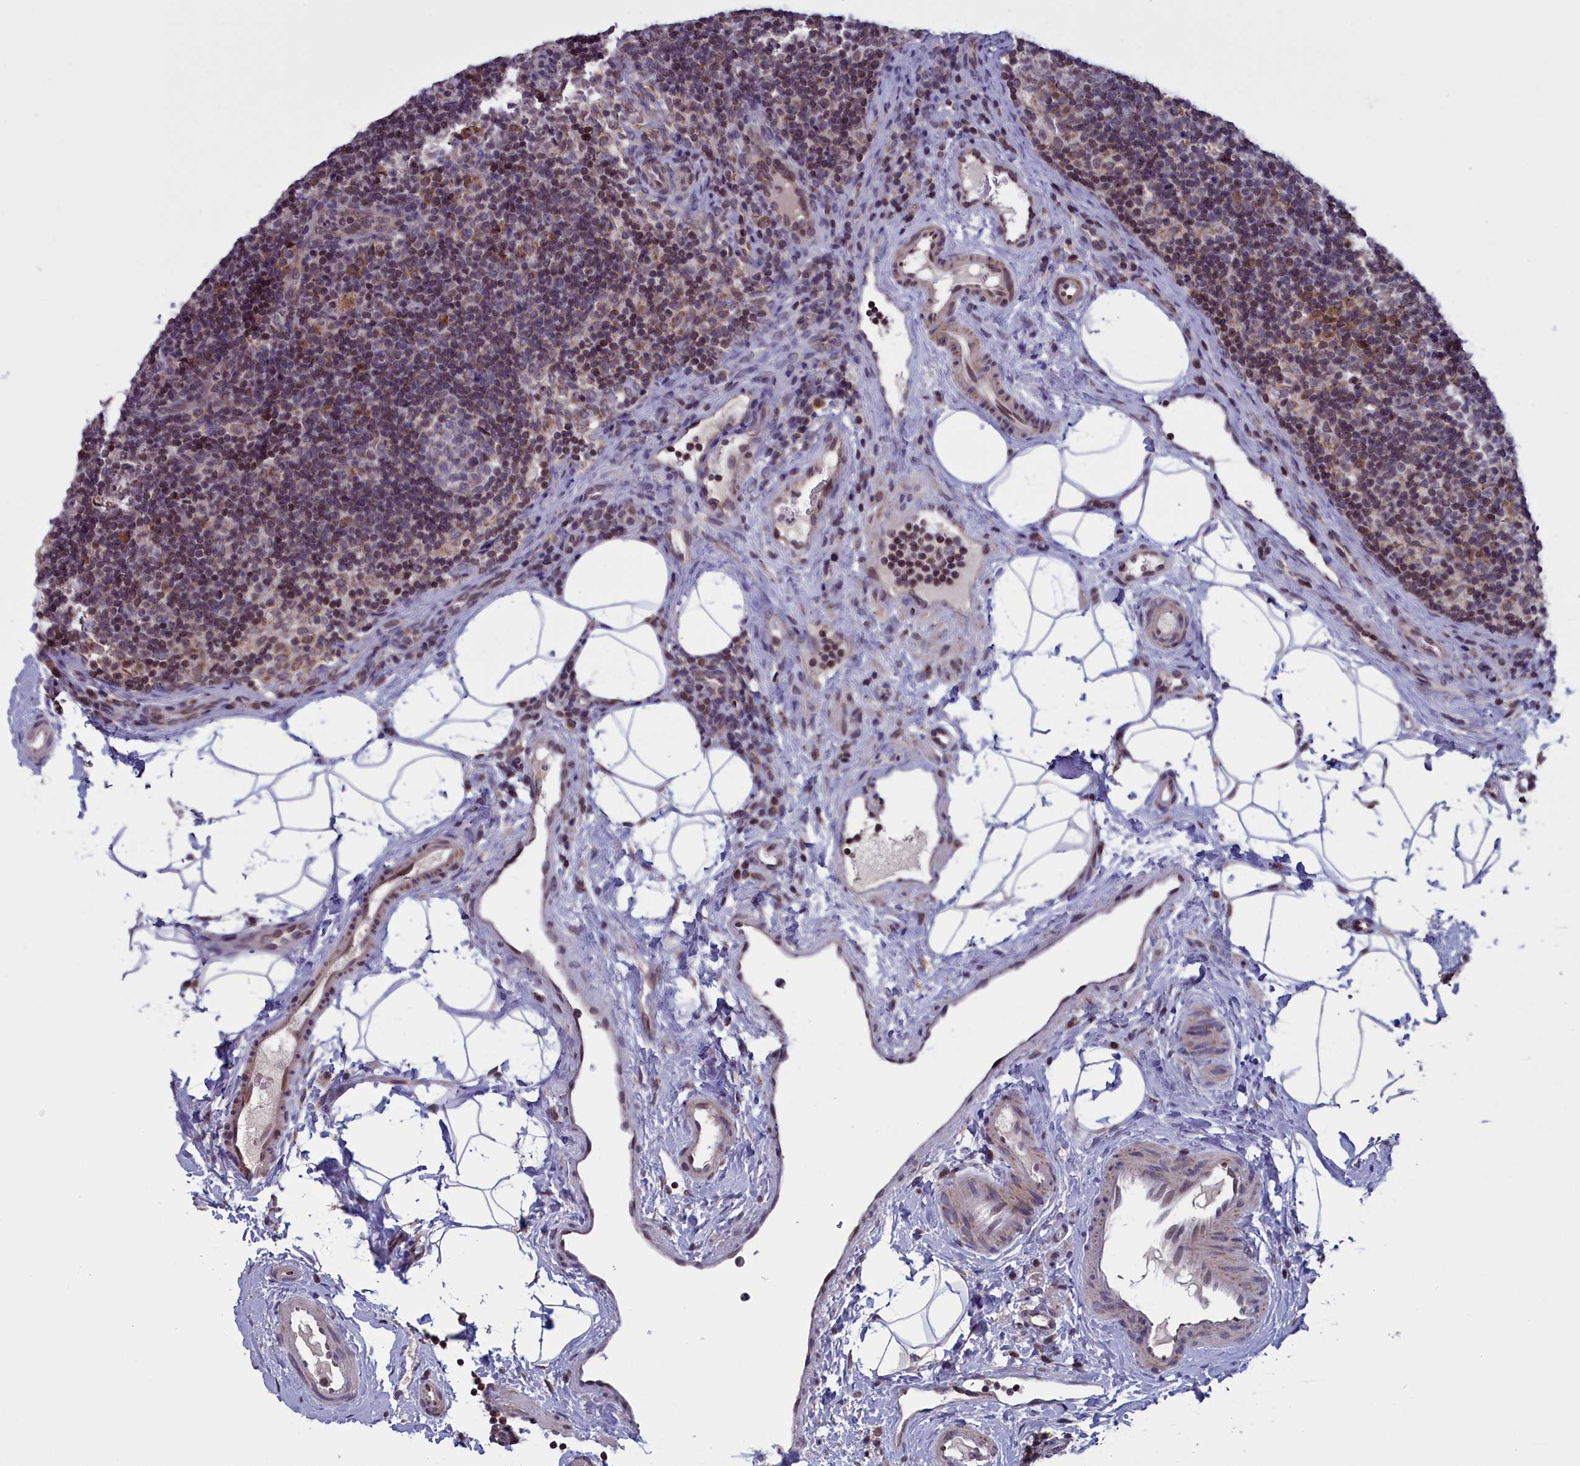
{"staining": {"intensity": "negative", "quantity": "none", "location": "none"}, "tissue": "lymph node", "cell_type": "Germinal center cells", "image_type": "normal", "snomed": [{"axis": "morphology", "description": "Normal tissue, NOS"}, {"axis": "topography", "description": "Lymph node"}], "caption": "High power microscopy histopathology image of an immunohistochemistry photomicrograph of unremarkable lymph node, revealing no significant staining in germinal center cells.", "gene": "PARS2", "patient": {"sex": "female", "age": 22}}